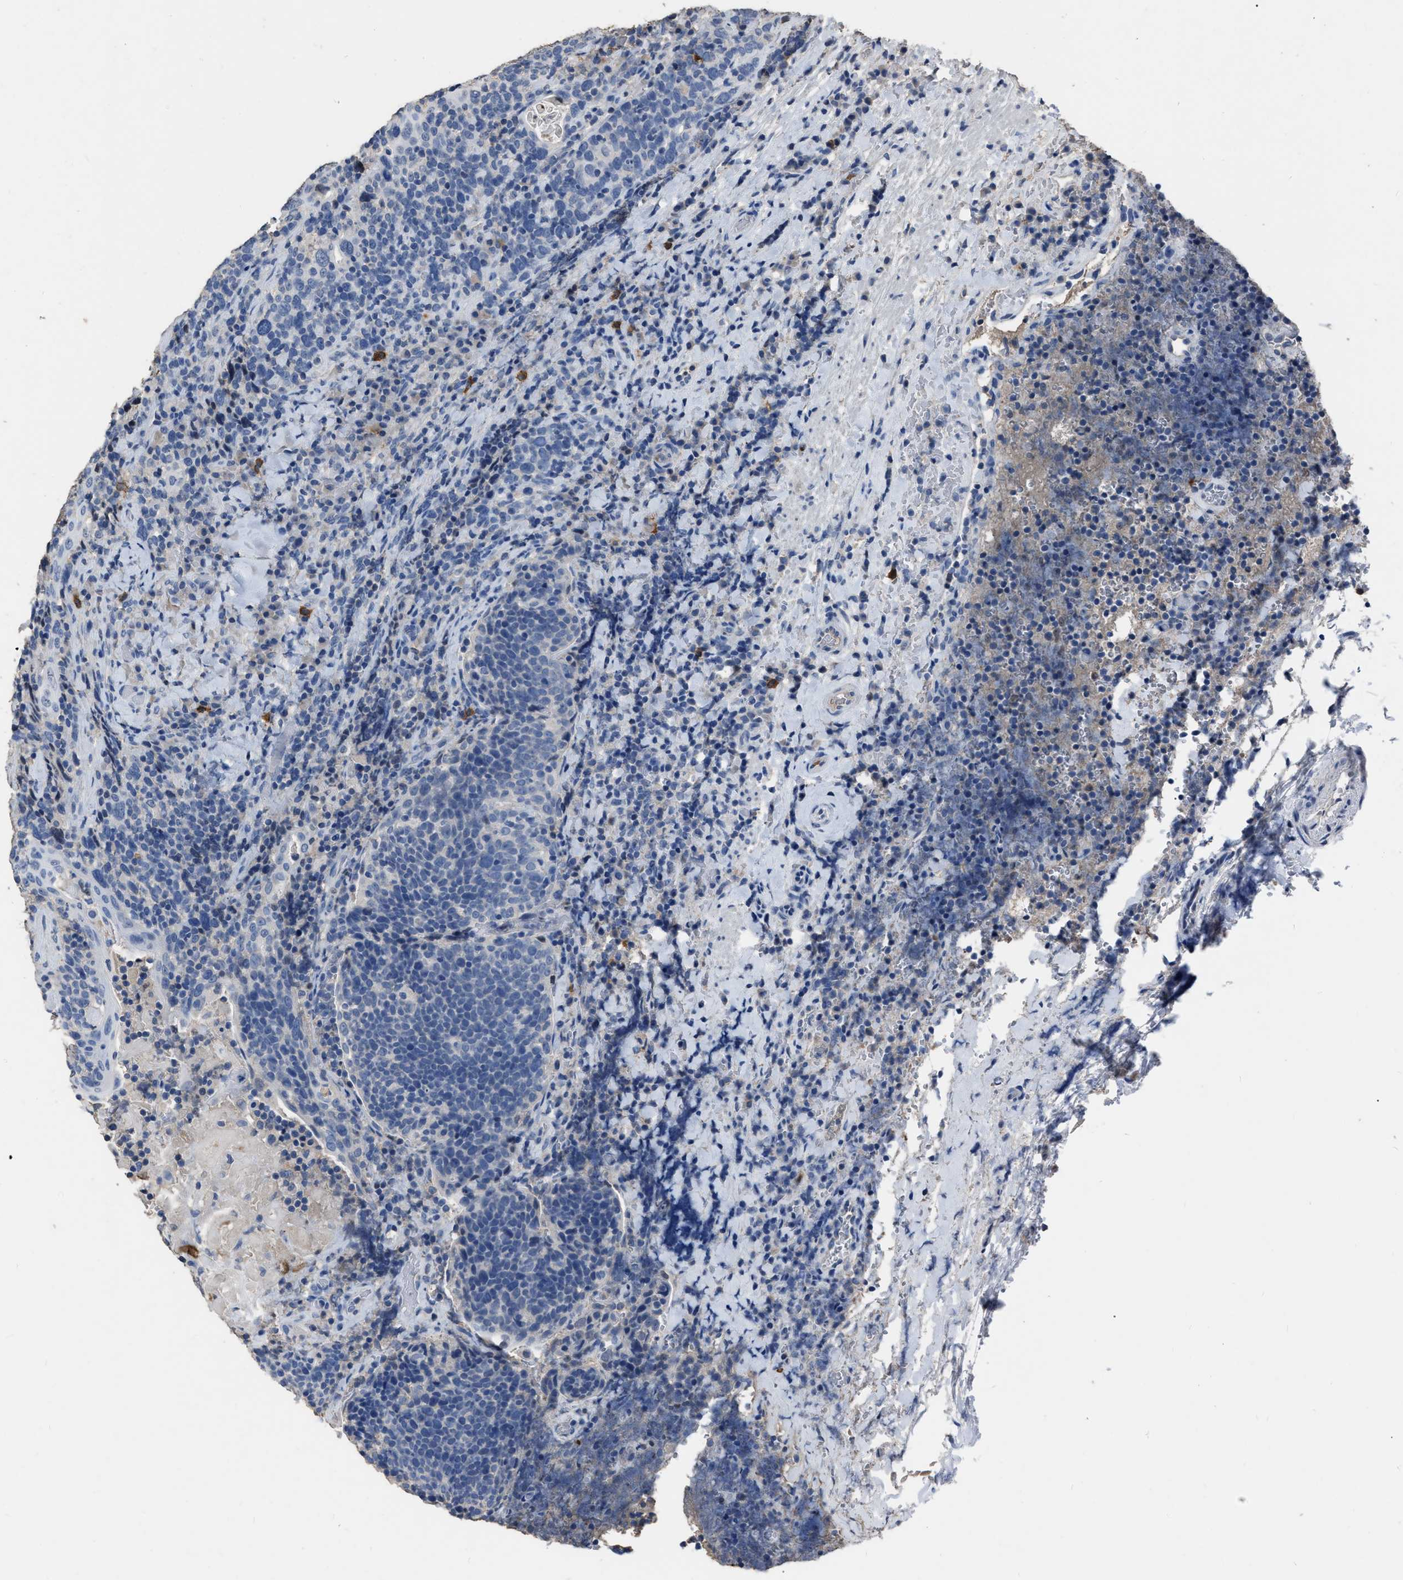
{"staining": {"intensity": "negative", "quantity": "none", "location": "none"}, "tissue": "head and neck cancer", "cell_type": "Tumor cells", "image_type": "cancer", "snomed": [{"axis": "morphology", "description": "Squamous cell carcinoma, NOS"}, {"axis": "morphology", "description": "Squamous cell carcinoma, metastatic, NOS"}, {"axis": "topography", "description": "Lymph node"}, {"axis": "topography", "description": "Head-Neck"}], "caption": "Head and neck cancer (metastatic squamous cell carcinoma) stained for a protein using immunohistochemistry demonstrates no expression tumor cells.", "gene": "HABP2", "patient": {"sex": "male", "age": 62}}